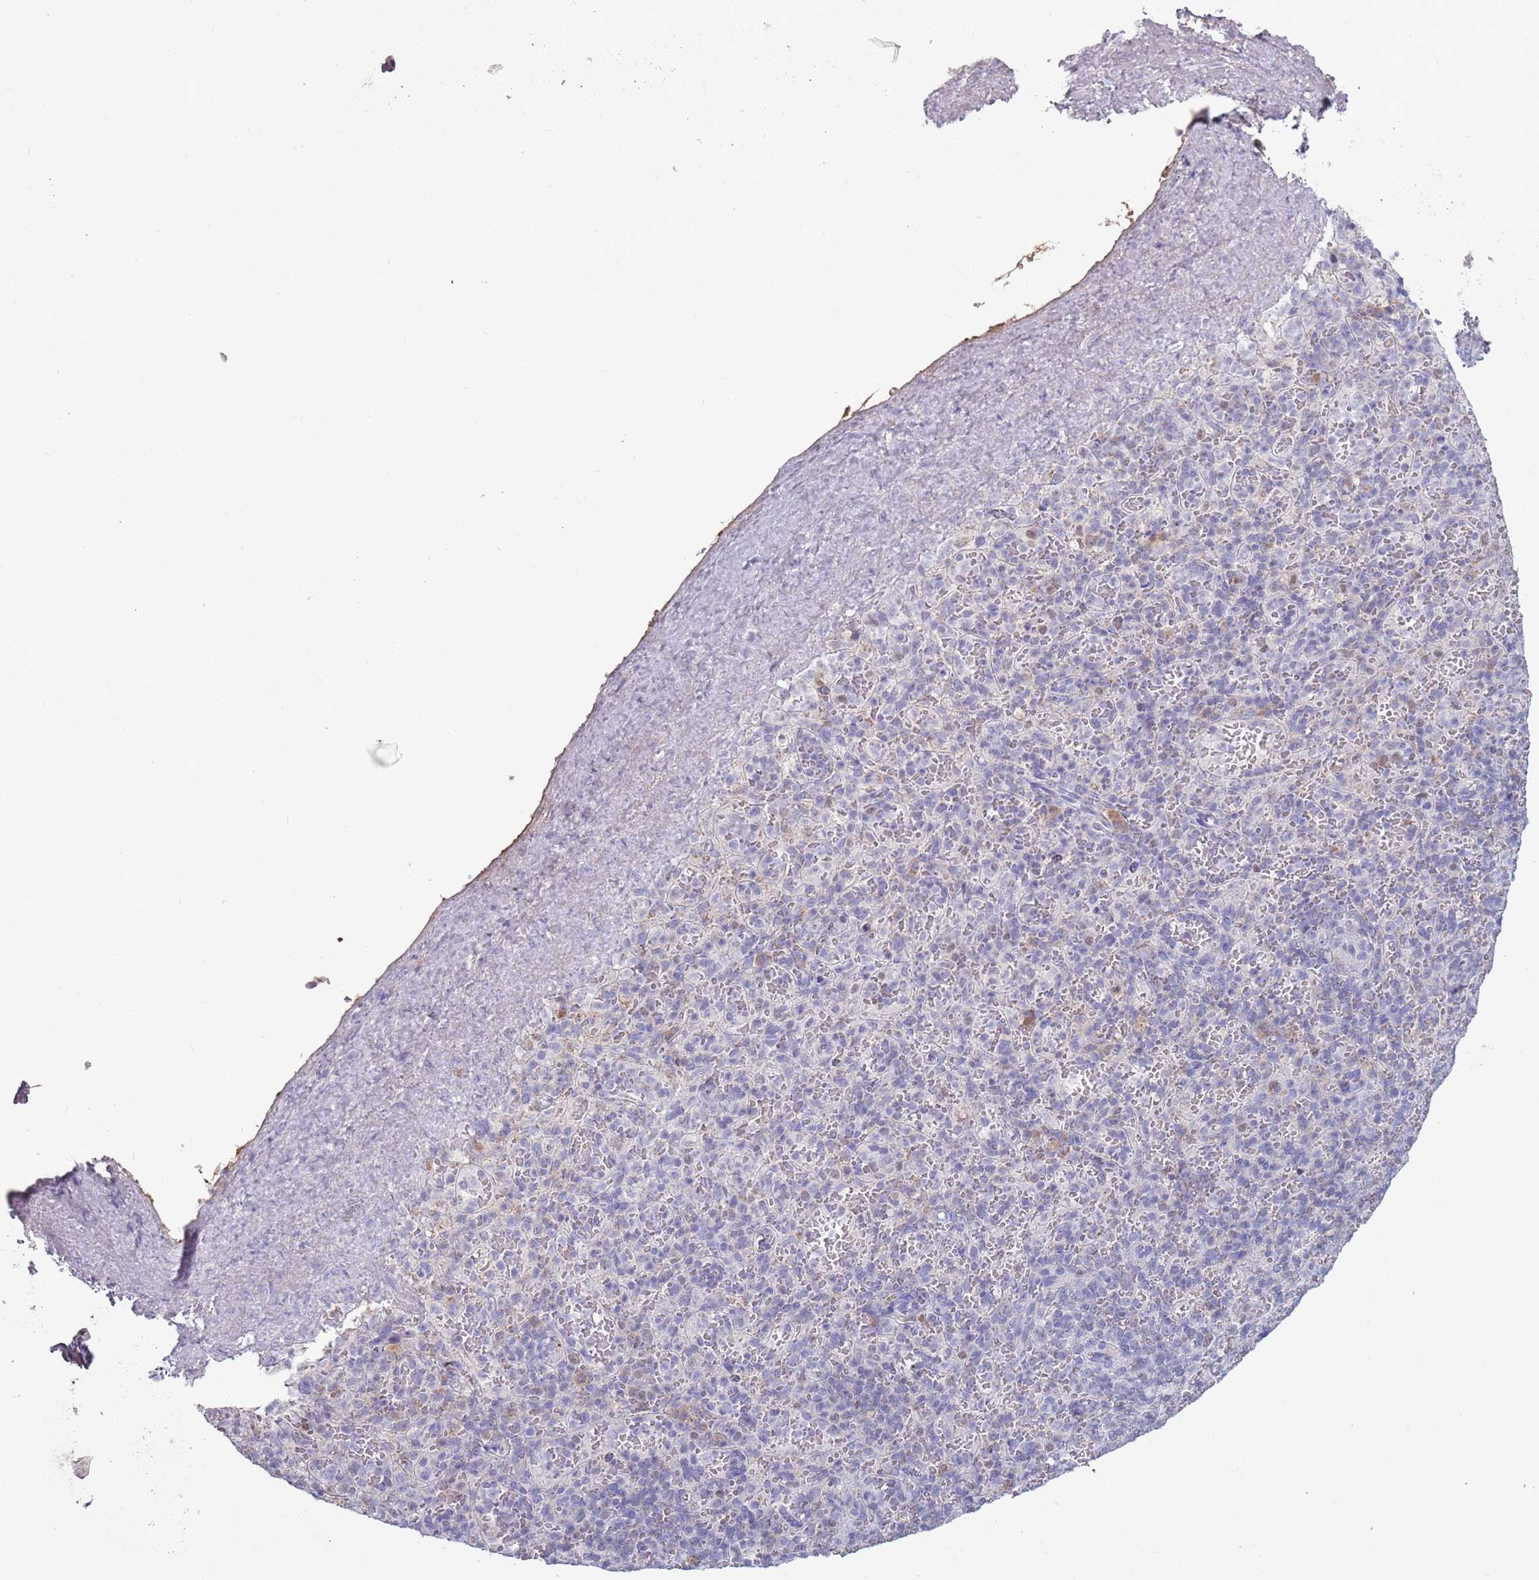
{"staining": {"intensity": "weak", "quantity": "<25%", "location": "nuclear"}, "tissue": "spleen", "cell_type": "Cells in red pulp", "image_type": "normal", "snomed": [{"axis": "morphology", "description": "Normal tissue, NOS"}, {"axis": "topography", "description": "Spleen"}], "caption": "The image shows no significant staining in cells in red pulp of spleen. (IHC, brightfield microscopy, high magnification).", "gene": "SYS1", "patient": {"sex": "female", "age": 74}}